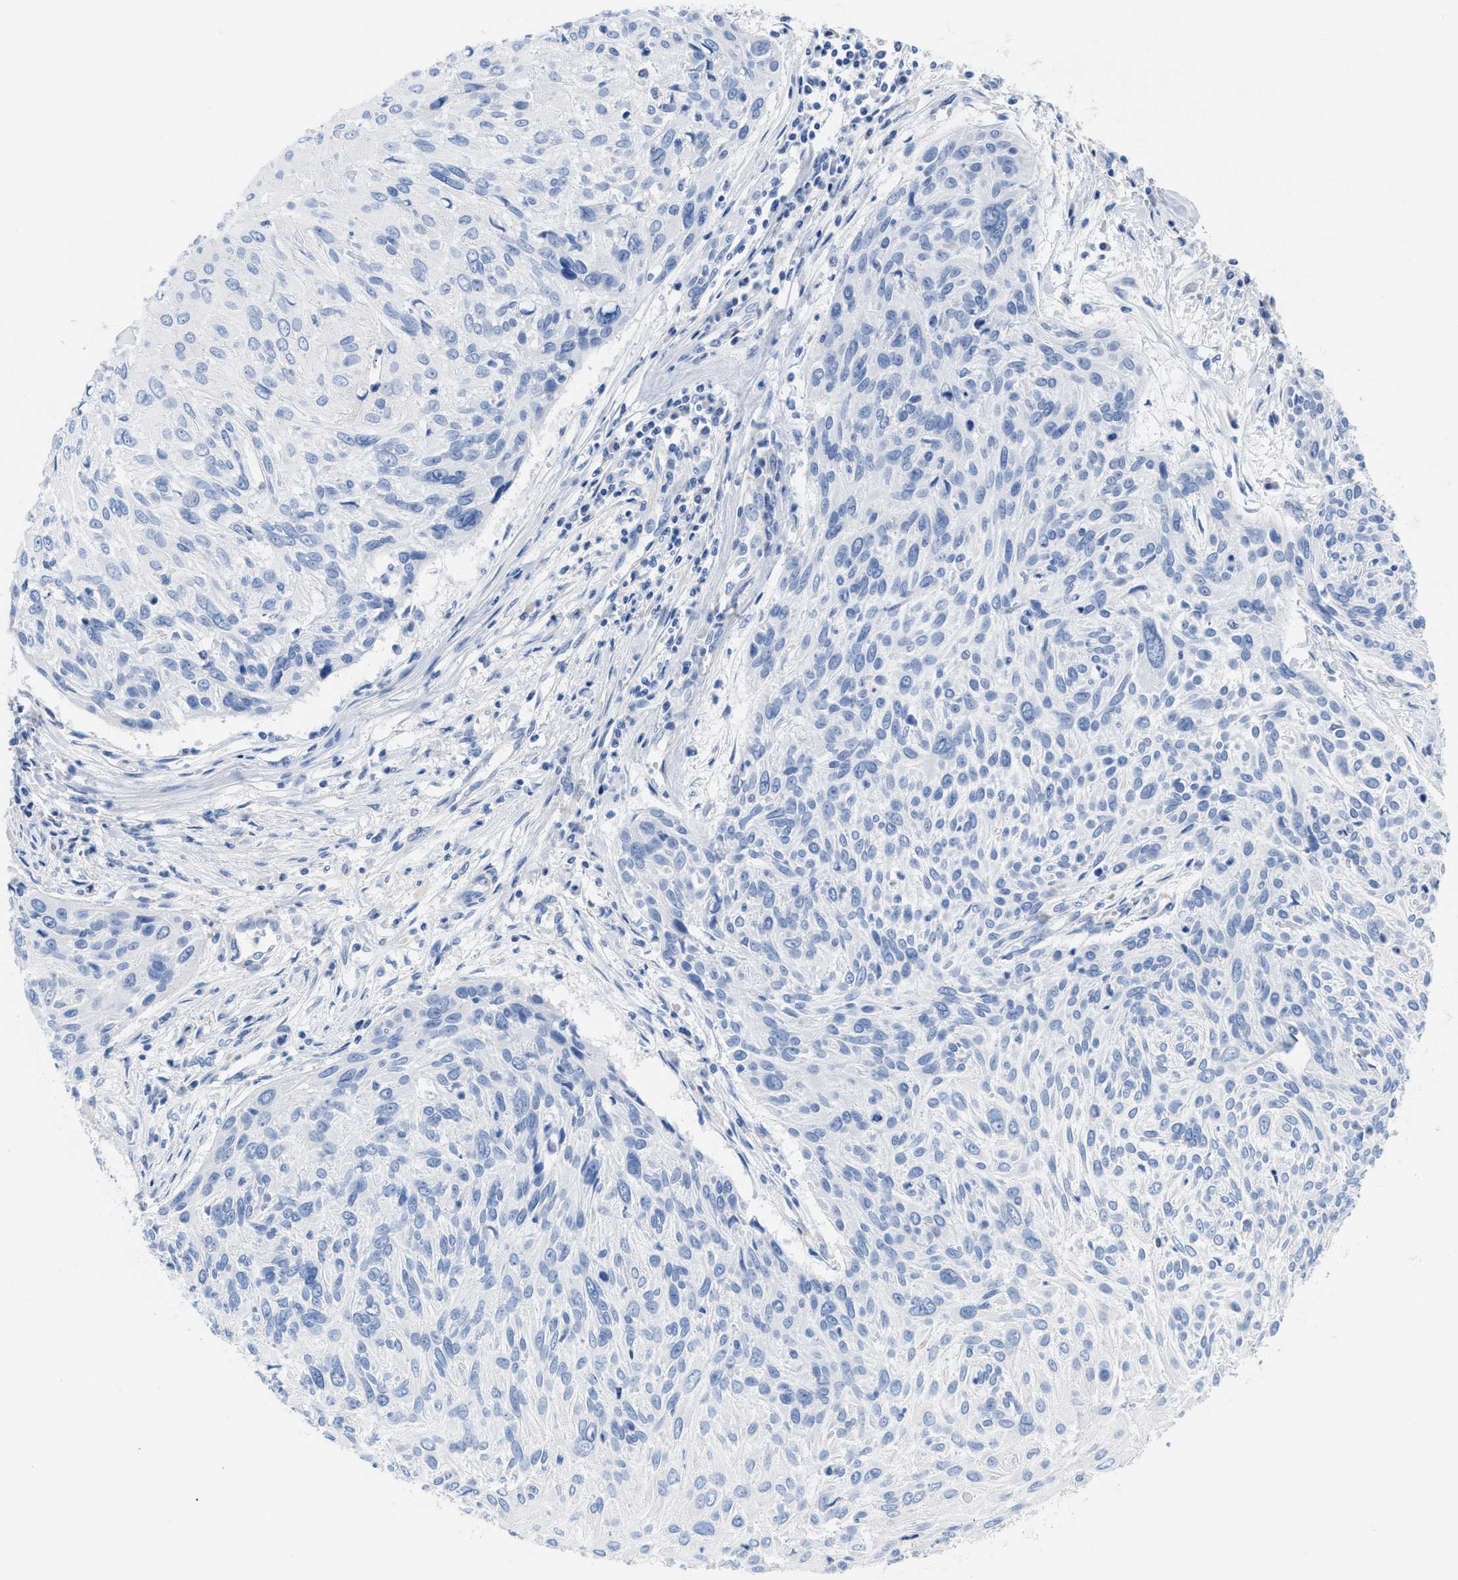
{"staining": {"intensity": "negative", "quantity": "none", "location": "none"}, "tissue": "cervical cancer", "cell_type": "Tumor cells", "image_type": "cancer", "snomed": [{"axis": "morphology", "description": "Squamous cell carcinoma, NOS"}, {"axis": "topography", "description": "Cervix"}], "caption": "High power microscopy micrograph of an immunohistochemistry image of cervical cancer (squamous cell carcinoma), revealing no significant expression in tumor cells.", "gene": "SLFN13", "patient": {"sex": "female", "age": 51}}